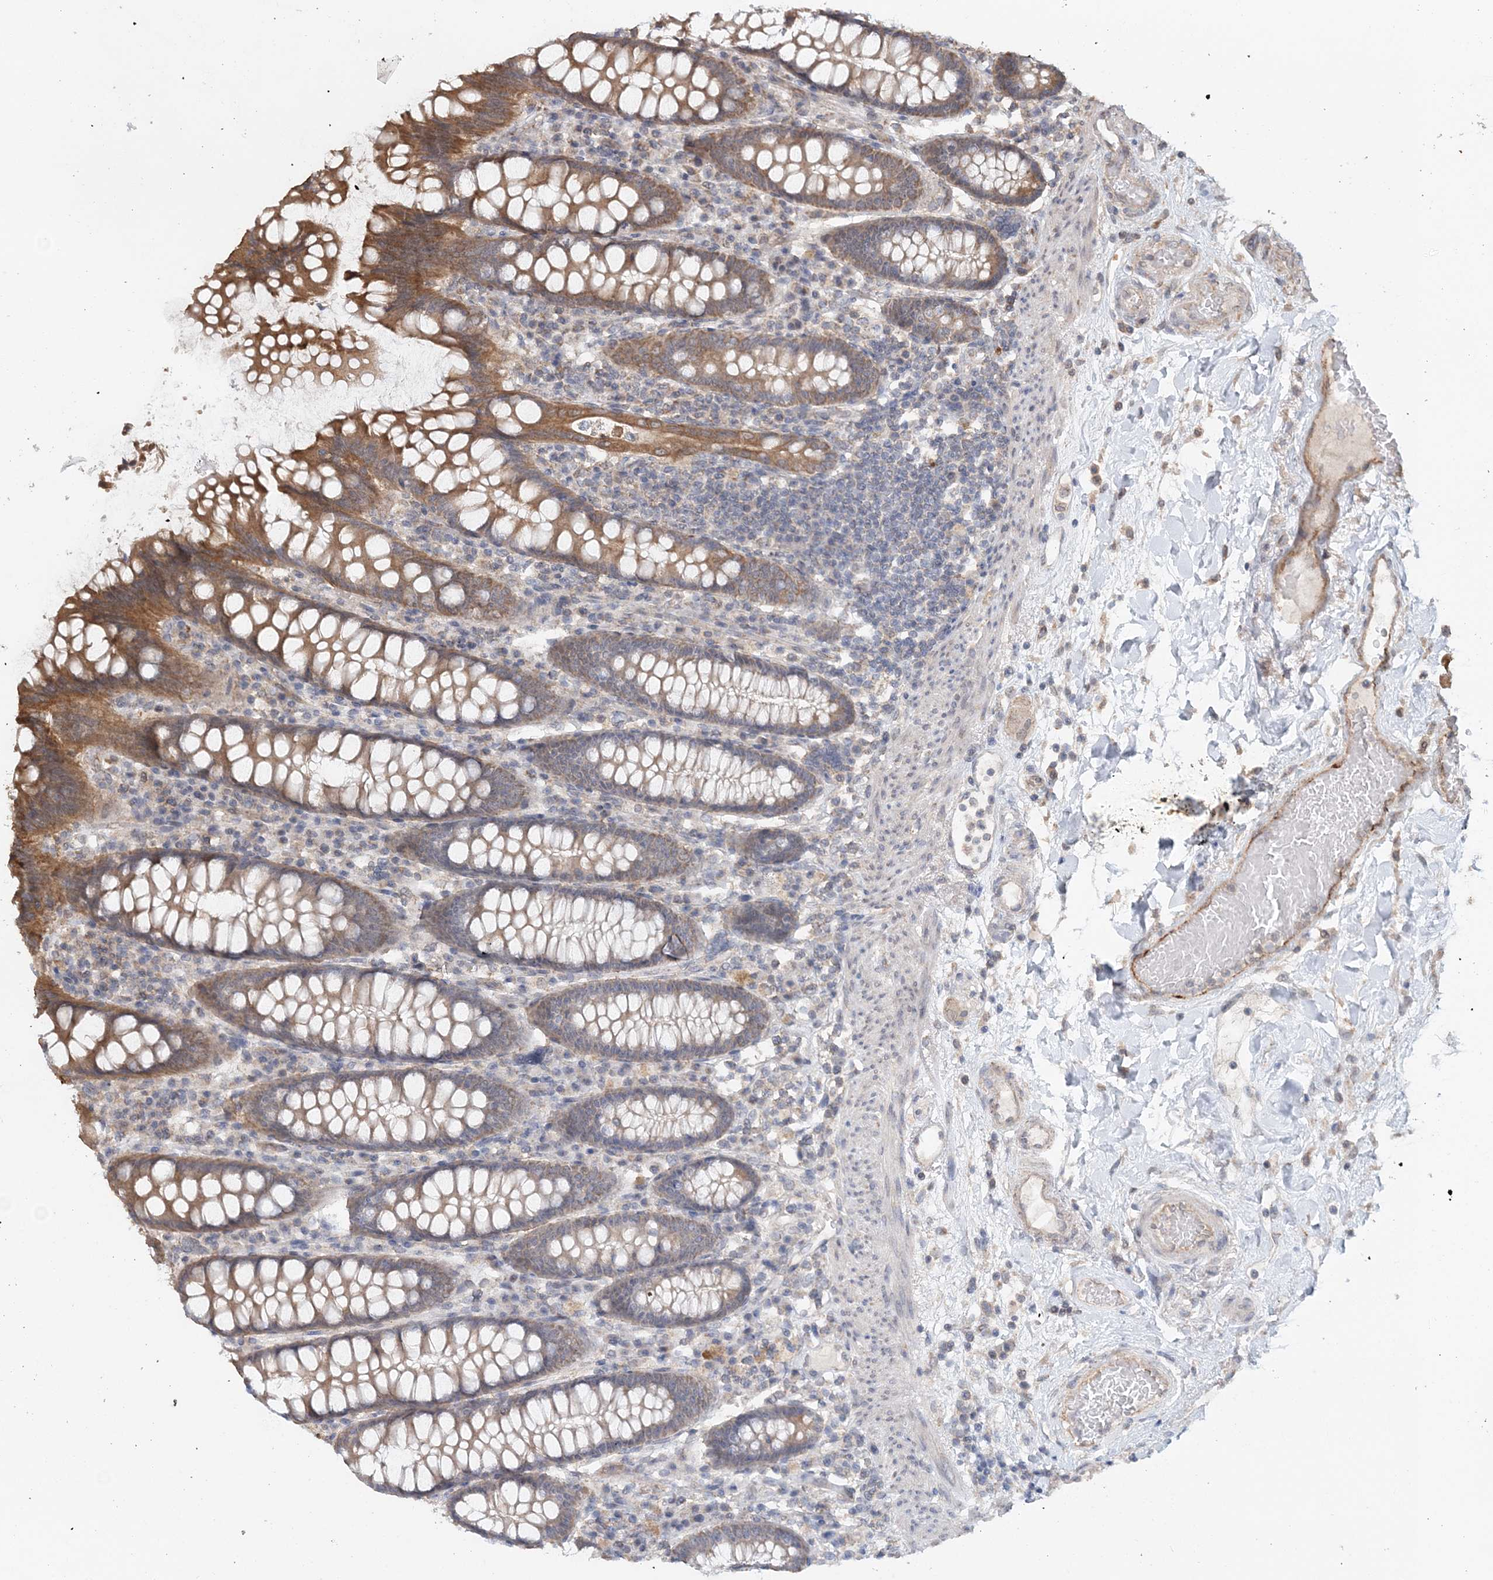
{"staining": {"intensity": "weak", "quantity": ">75%", "location": "cytoplasmic/membranous"}, "tissue": "colon", "cell_type": "Endothelial cells", "image_type": "normal", "snomed": [{"axis": "morphology", "description": "Normal tissue, NOS"}, {"axis": "topography", "description": "Colon"}], "caption": "High-magnification brightfield microscopy of normal colon stained with DAB (3,3'-diaminobenzidine) (brown) and counterstained with hematoxylin (blue). endothelial cells exhibit weak cytoplasmic/membranous staining is present in approximately>75% of cells.", "gene": "FBXO38", "patient": {"sex": "female", "age": 79}}